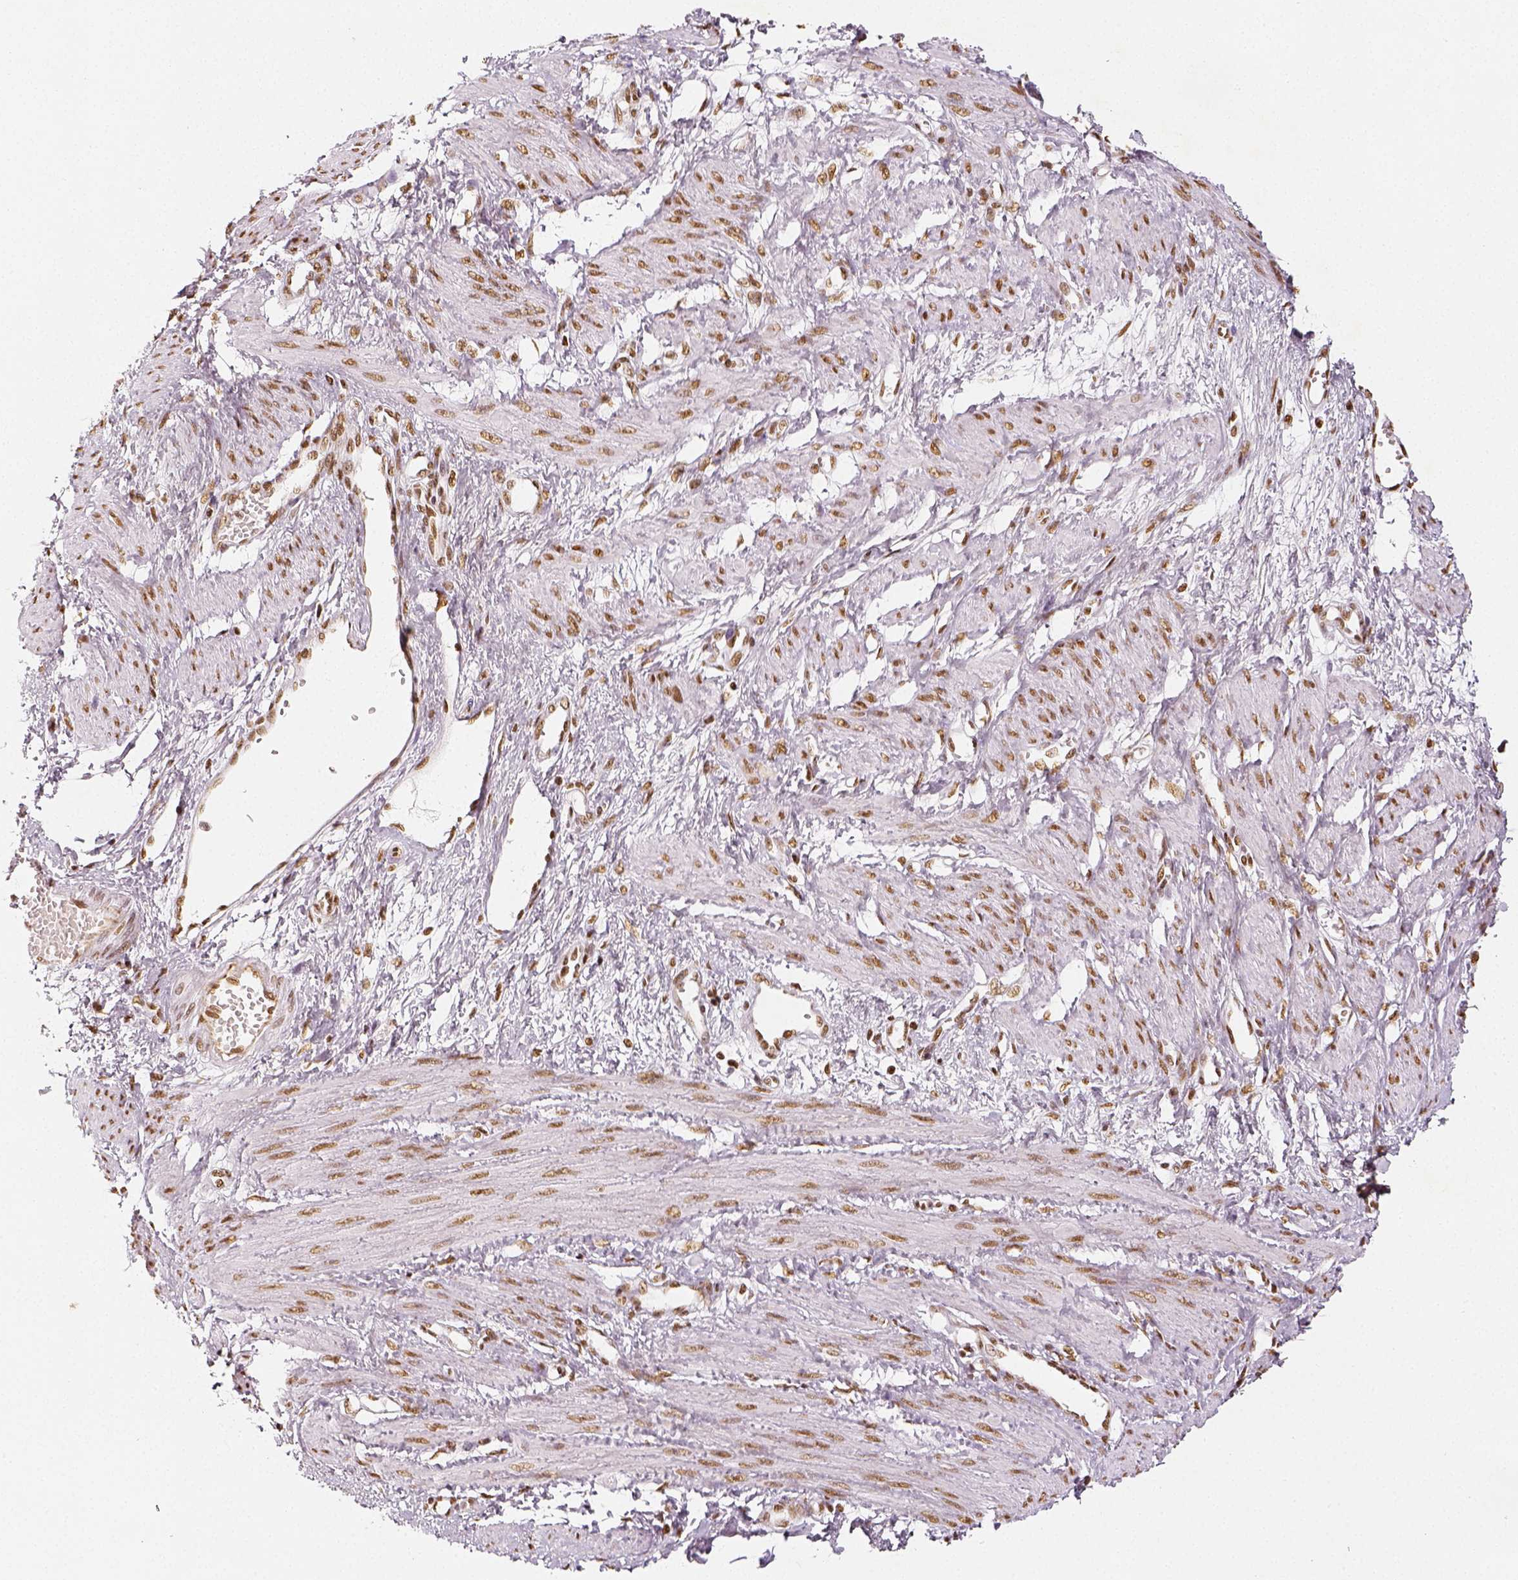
{"staining": {"intensity": "moderate", "quantity": ">75%", "location": "nuclear"}, "tissue": "smooth muscle", "cell_type": "Smooth muscle cells", "image_type": "normal", "snomed": [{"axis": "morphology", "description": "Normal tissue, NOS"}, {"axis": "topography", "description": "Smooth muscle"}, {"axis": "topography", "description": "Uterus"}], "caption": "Protein staining of normal smooth muscle exhibits moderate nuclear positivity in approximately >75% of smooth muscle cells. The protein of interest is stained brown, and the nuclei are stained in blue (DAB IHC with brightfield microscopy, high magnification).", "gene": "KDM5B", "patient": {"sex": "female", "age": 39}}